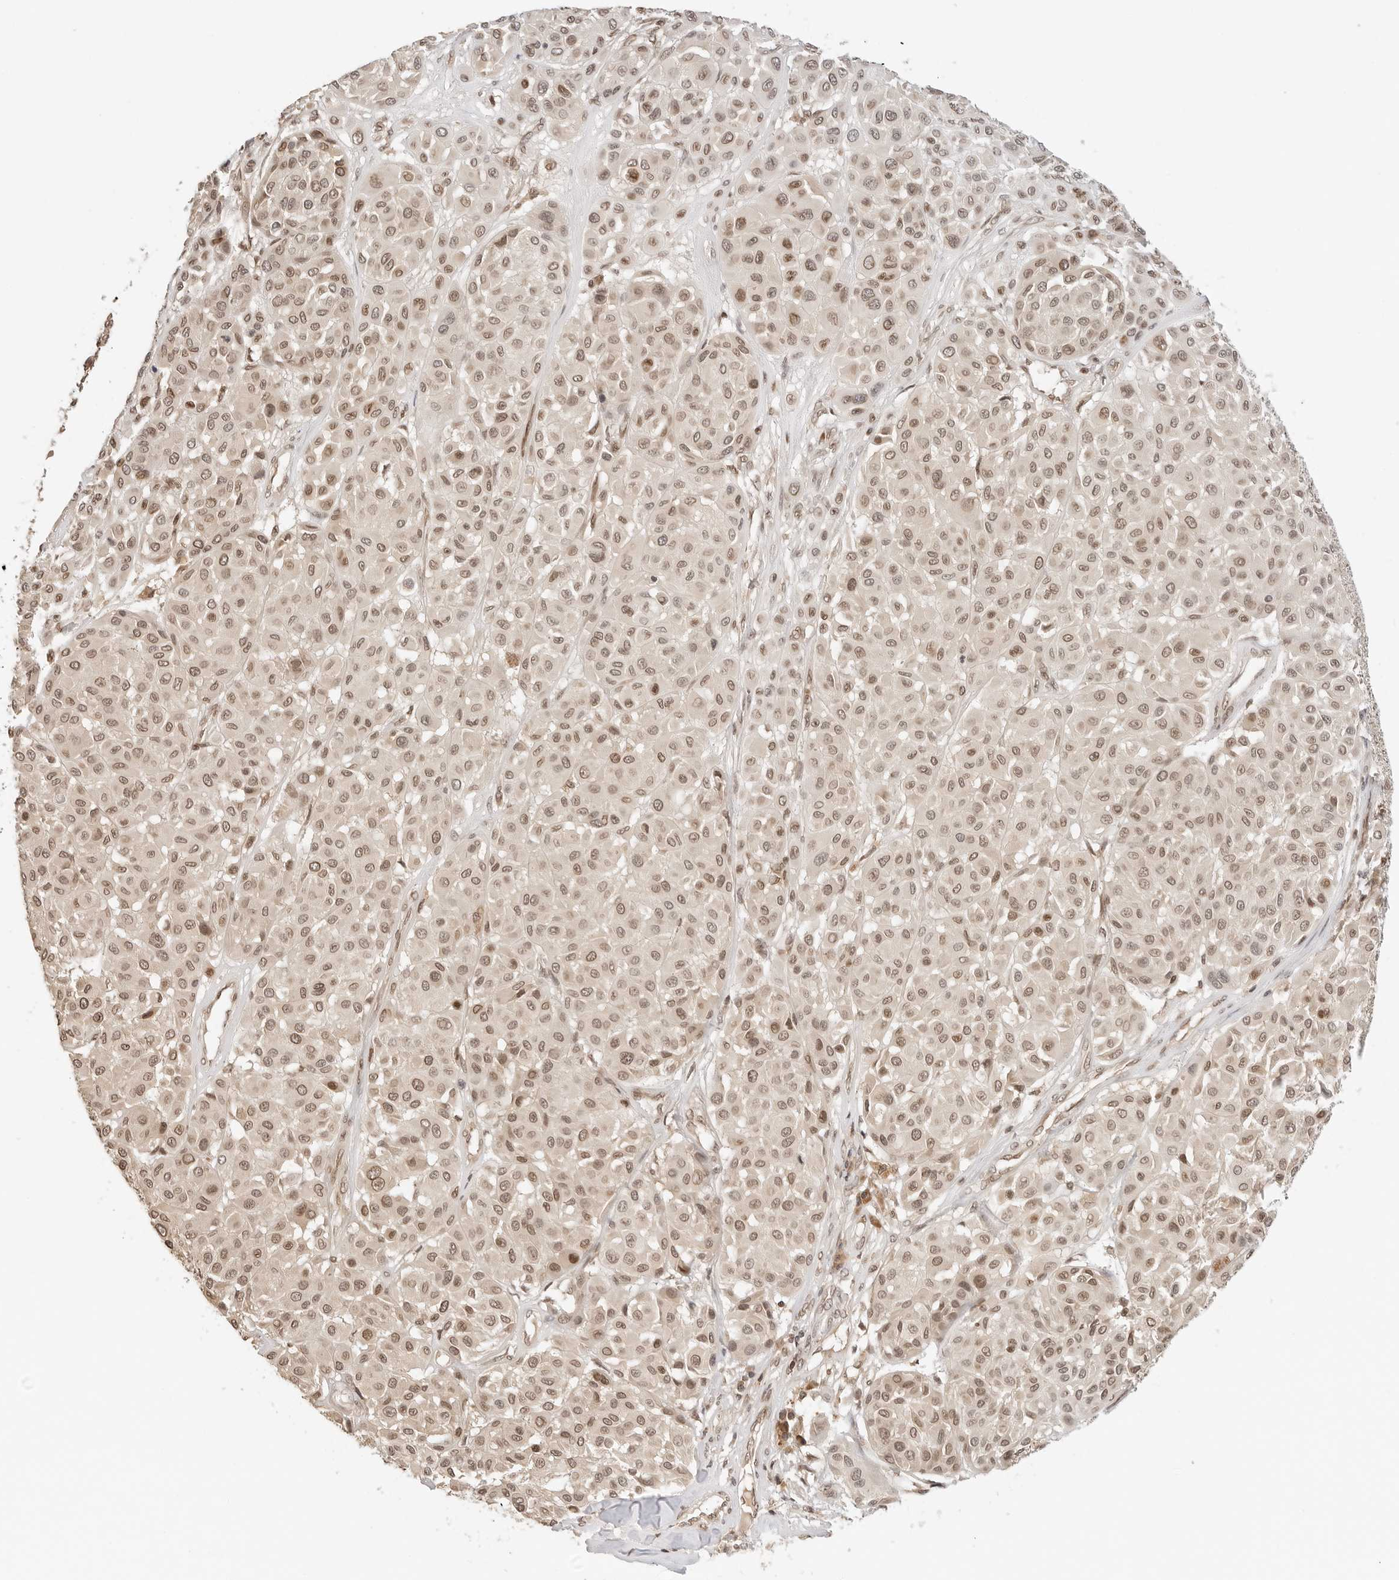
{"staining": {"intensity": "moderate", "quantity": "25%-75%", "location": "nuclear"}, "tissue": "melanoma", "cell_type": "Tumor cells", "image_type": "cancer", "snomed": [{"axis": "morphology", "description": "Malignant melanoma, Metastatic site"}, {"axis": "topography", "description": "Soft tissue"}], "caption": "This histopathology image displays immunohistochemistry staining of human melanoma, with medium moderate nuclear expression in approximately 25%-75% of tumor cells.", "gene": "POLH", "patient": {"sex": "male", "age": 41}}